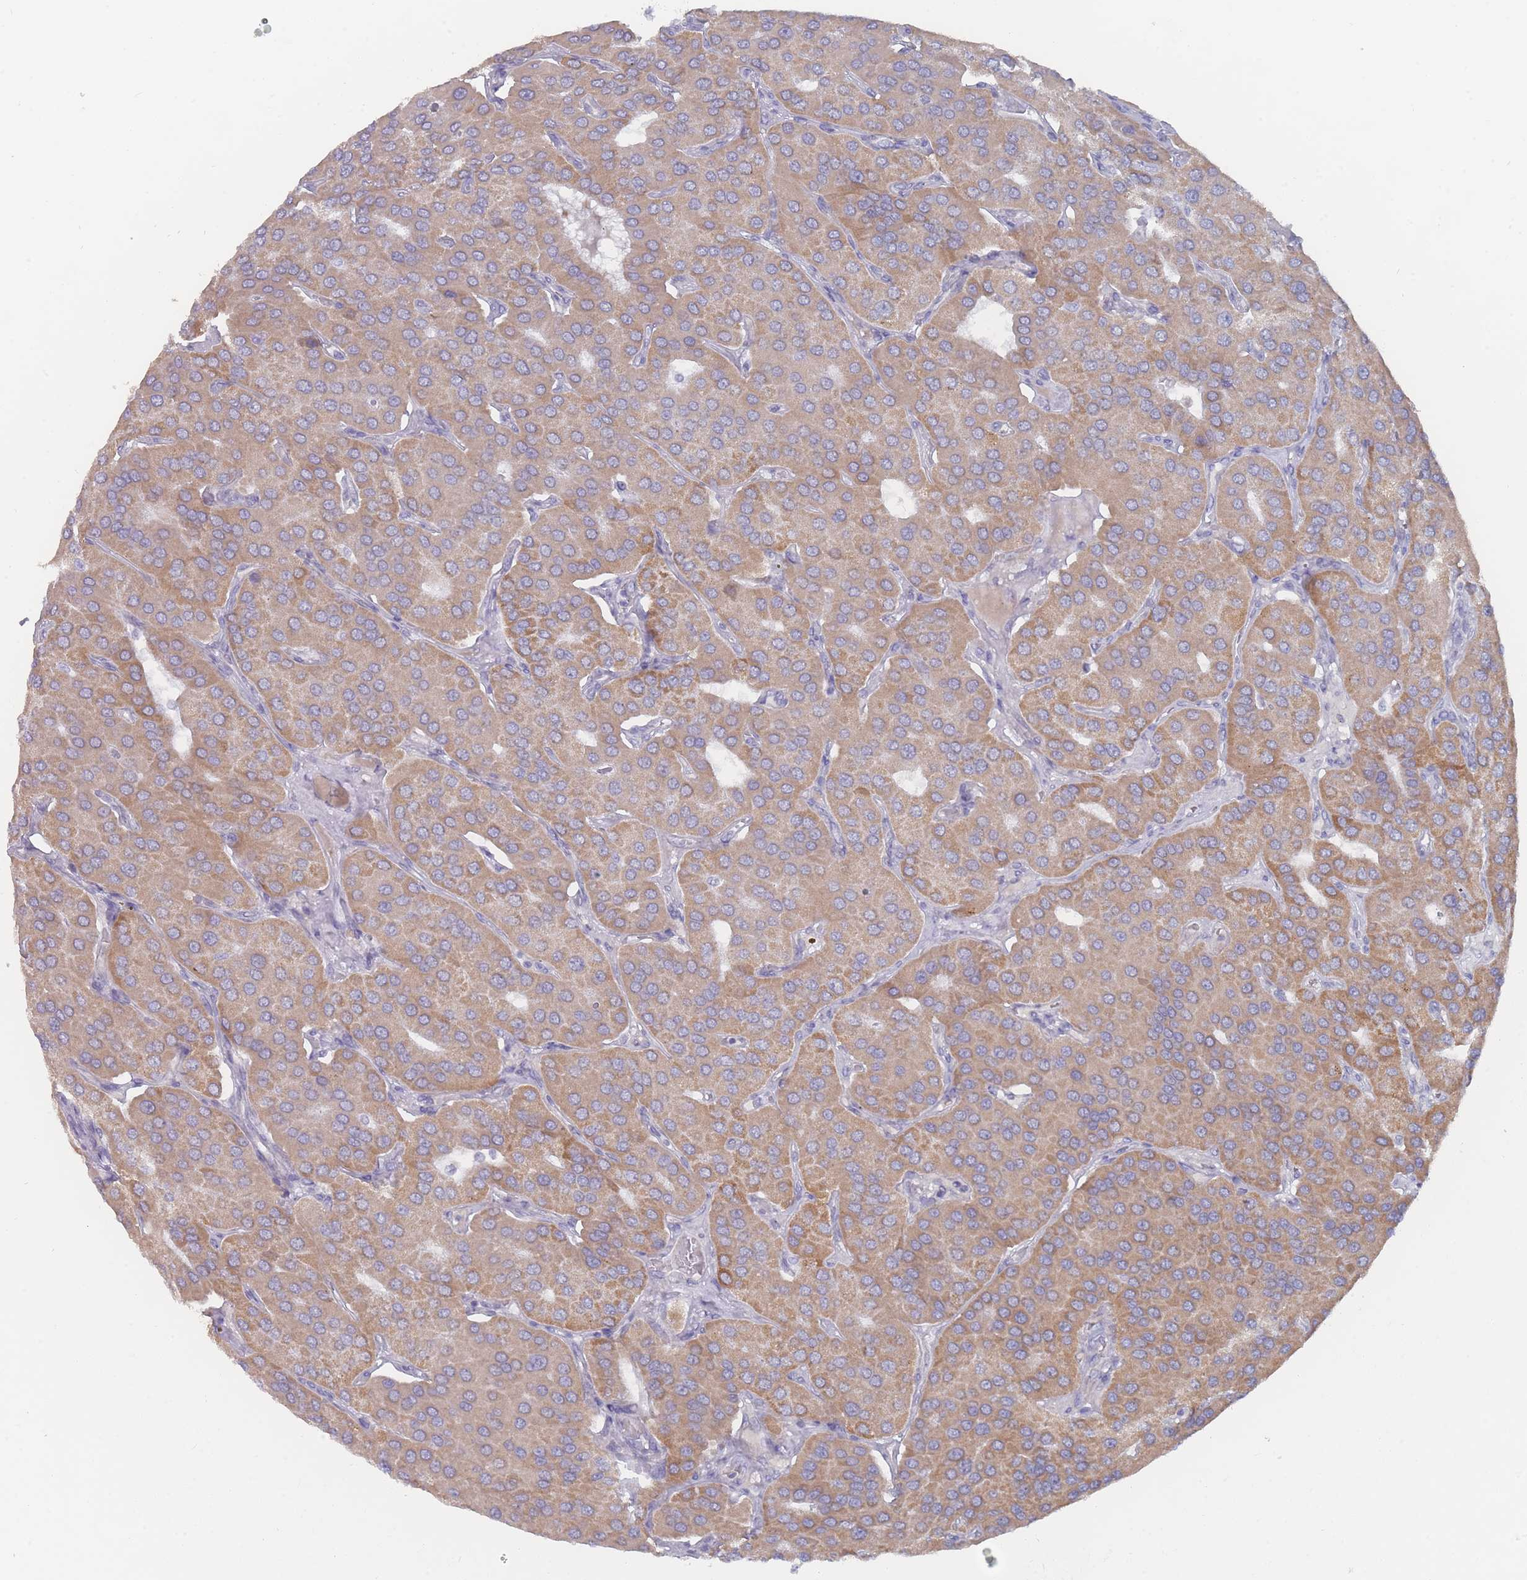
{"staining": {"intensity": "moderate", "quantity": "25%-75%", "location": "cytoplasmic/membranous"}, "tissue": "parathyroid gland", "cell_type": "Glandular cells", "image_type": "normal", "snomed": [{"axis": "morphology", "description": "Normal tissue, NOS"}, {"axis": "morphology", "description": "Adenoma, NOS"}, {"axis": "topography", "description": "Parathyroid gland"}], "caption": "IHC of normal parathyroid gland exhibits medium levels of moderate cytoplasmic/membranous expression in approximately 25%-75% of glandular cells.", "gene": "TRARG1", "patient": {"sex": "female", "age": 86}}